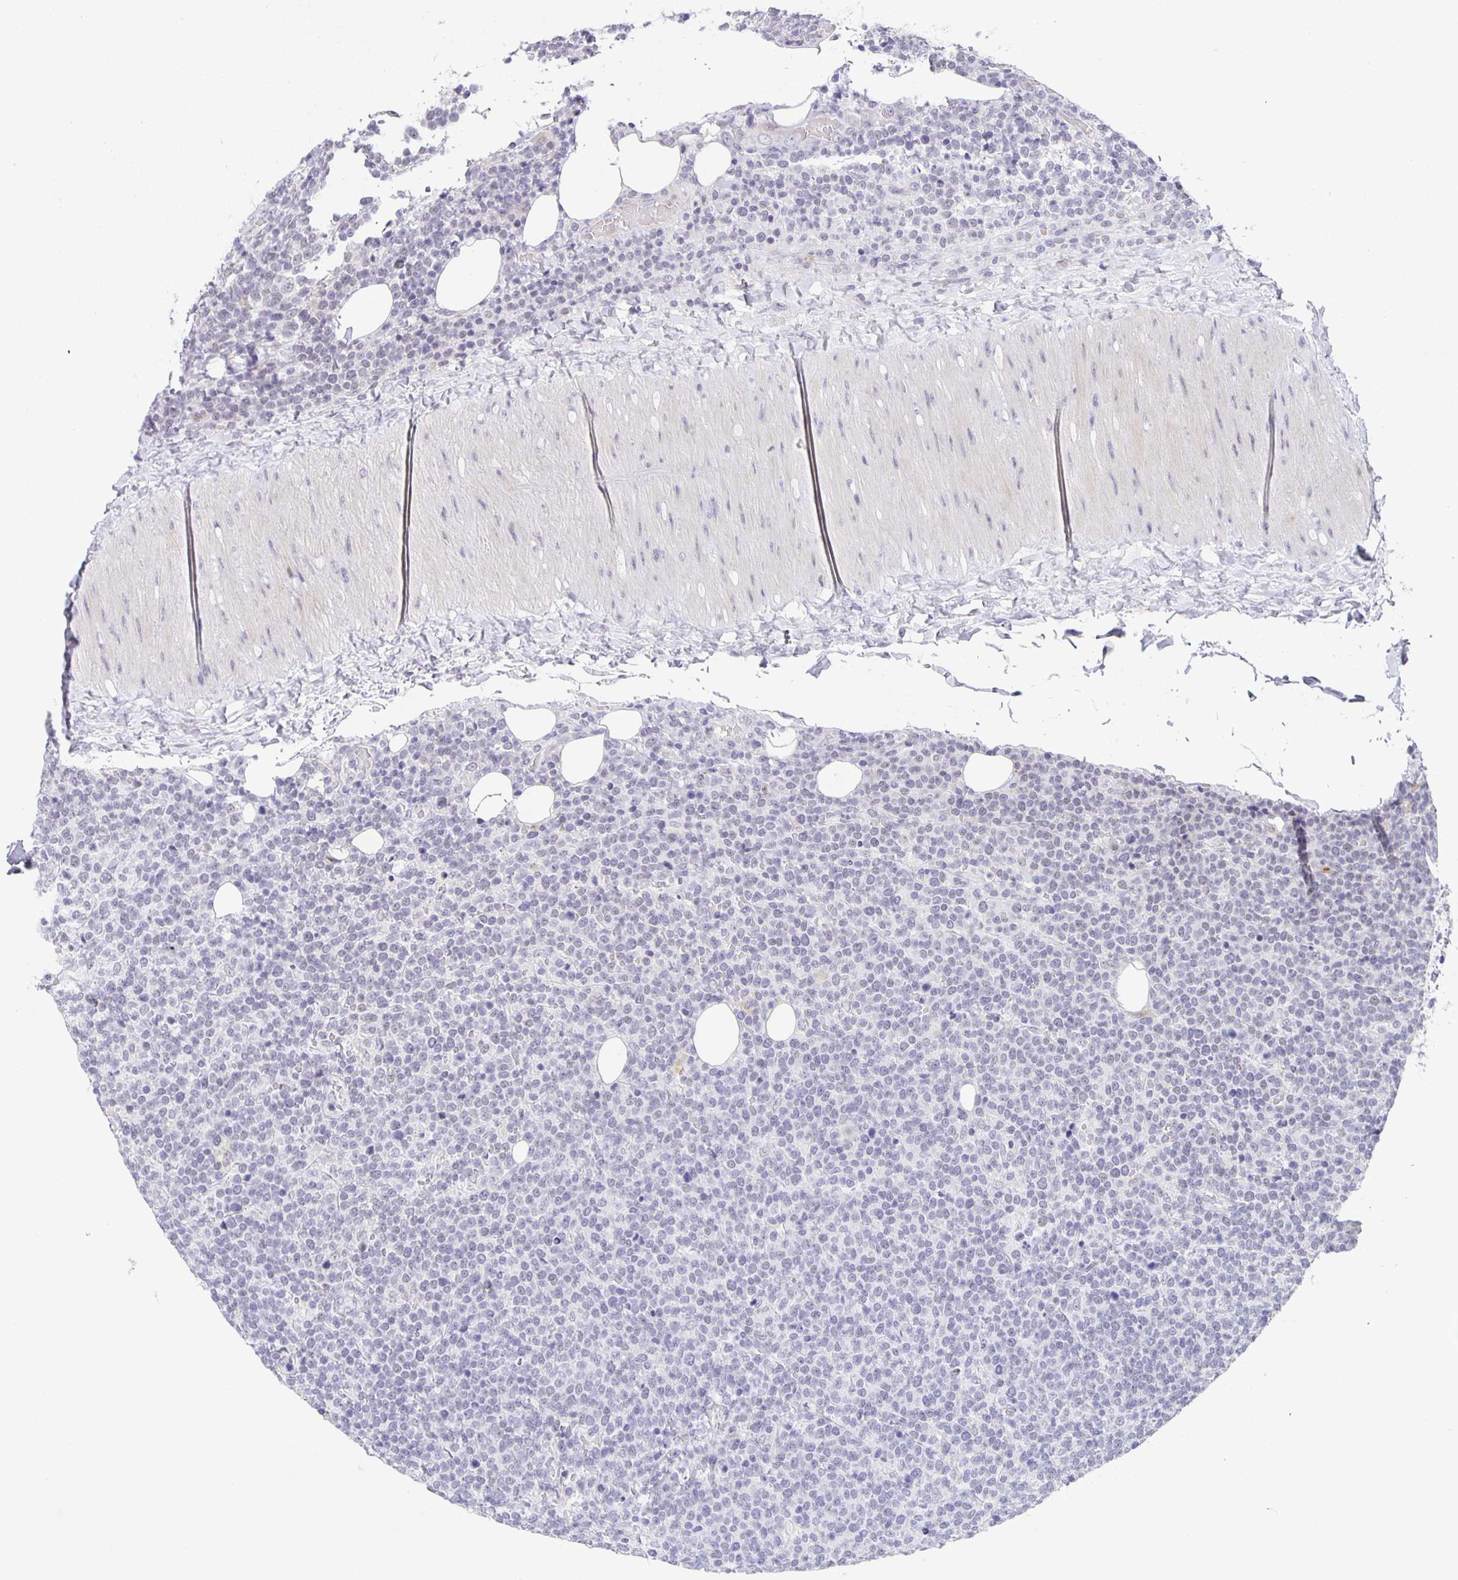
{"staining": {"intensity": "negative", "quantity": "none", "location": "none"}, "tissue": "lymphoma", "cell_type": "Tumor cells", "image_type": "cancer", "snomed": [{"axis": "morphology", "description": "Malignant lymphoma, non-Hodgkin's type, High grade"}, {"axis": "topography", "description": "Lymph node"}], "caption": "Tumor cells are negative for brown protein staining in lymphoma.", "gene": "PHRF1", "patient": {"sex": "male", "age": 61}}